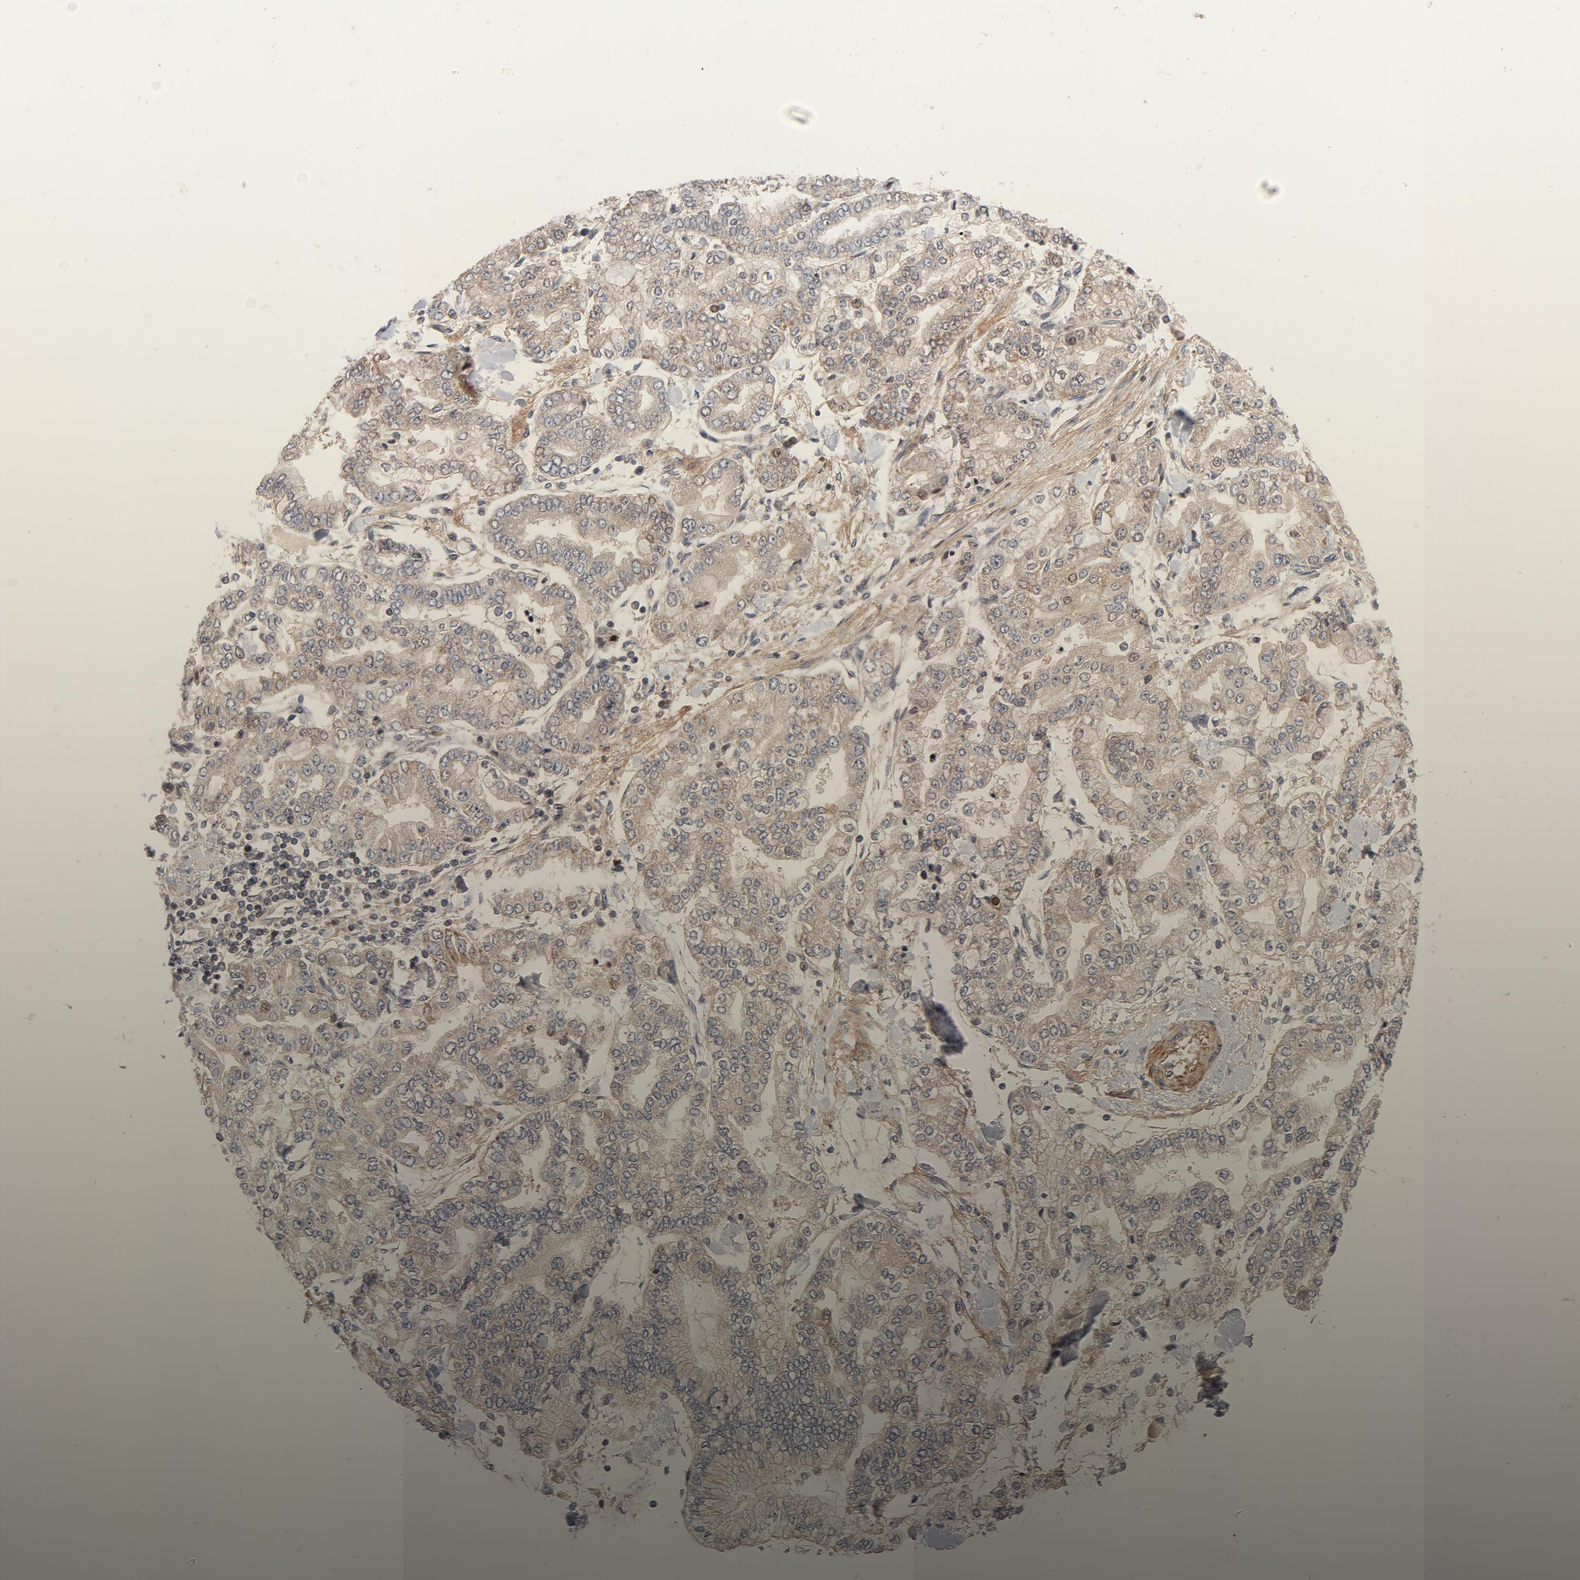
{"staining": {"intensity": "weak", "quantity": ">75%", "location": "cytoplasmic/membranous"}, "tissue": "stomach cancer", "cell_type": "Tumor cells", "image_type": "cancer", "snomed": [{"axis": "morphology", "description": "Normal tissue, NOS"}, {"axis": "morphology", "description": "Adenocarcinoma, NOS"}, {"axis": "topography", "description": "Stomach, upper"}, {"axis": "topography", "description": "Stomach"}], "caption": "IHC staining of adenocarcinoma (stomach), which displays low levels of weak cytoplasmic/membranous expression in about >75% of tumor cells indicating weak cytoplasmic/membranous protein expression. The staining was performed using DAB (3,3'-diaminobenzidine) (brown) for protein detection and nuclei were counterstained in hematoxylin (blue).", "gene": "DNAAF2", "patient": {"sex": "male", "age": 76}}